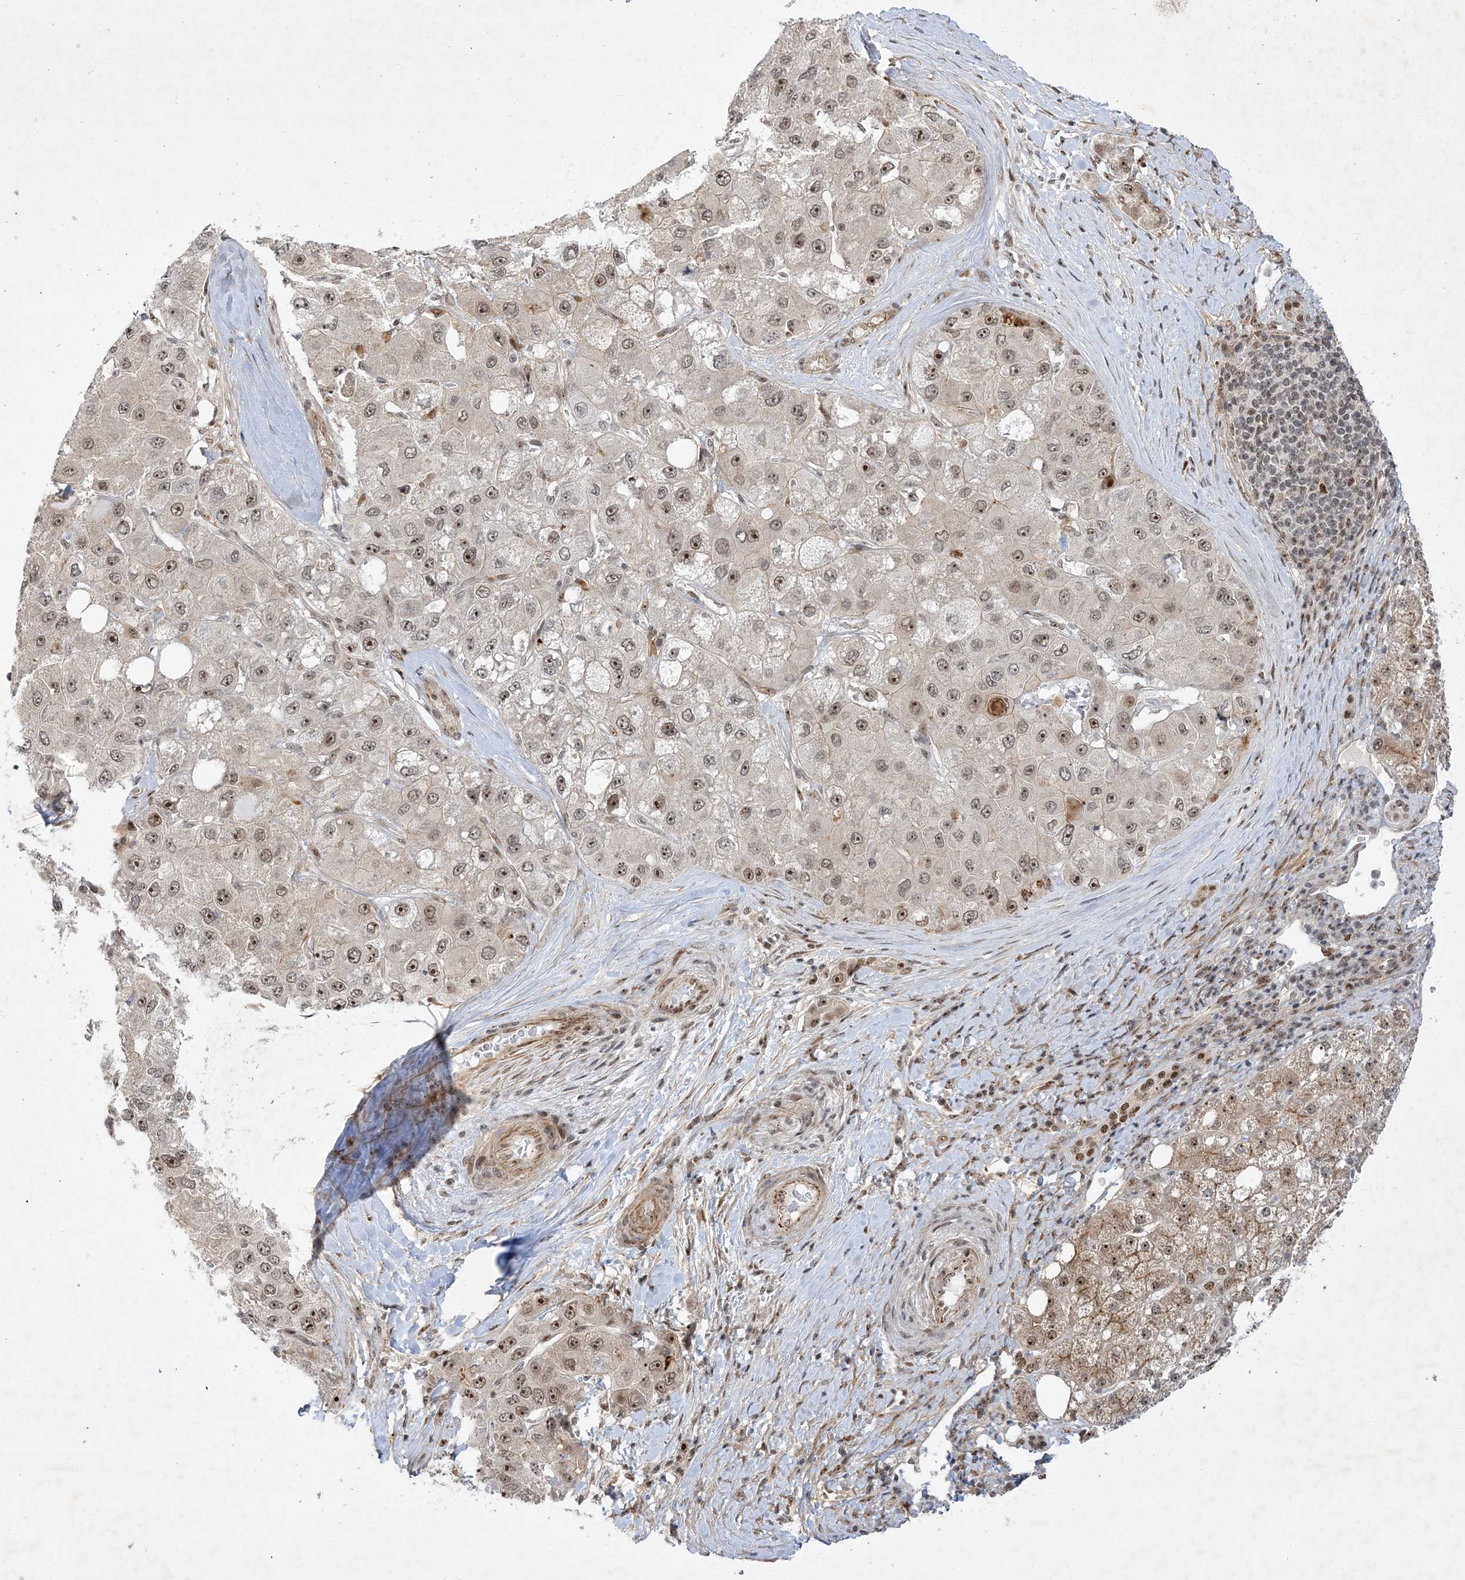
{"staining": {"intensity": "moderate", "quantity": "25%-75%", "location": "nuclear"}, "tissue": "liver cancer", "cell_type": "Tumor cells", "image_type": "cancer", "snomed": [{"axis": "morphology", "description": "Carcinoma, Hepatocellular, NOS"}, {"axis": "topography", "description": "Liver"}], "caption": "Moderate nuclear staining is identified in about 25%-75% of tumor cells in hepatocellular carcinoma (liver).", "gene": "NPM3", "patient": {"sex": "male", "age": 80}}